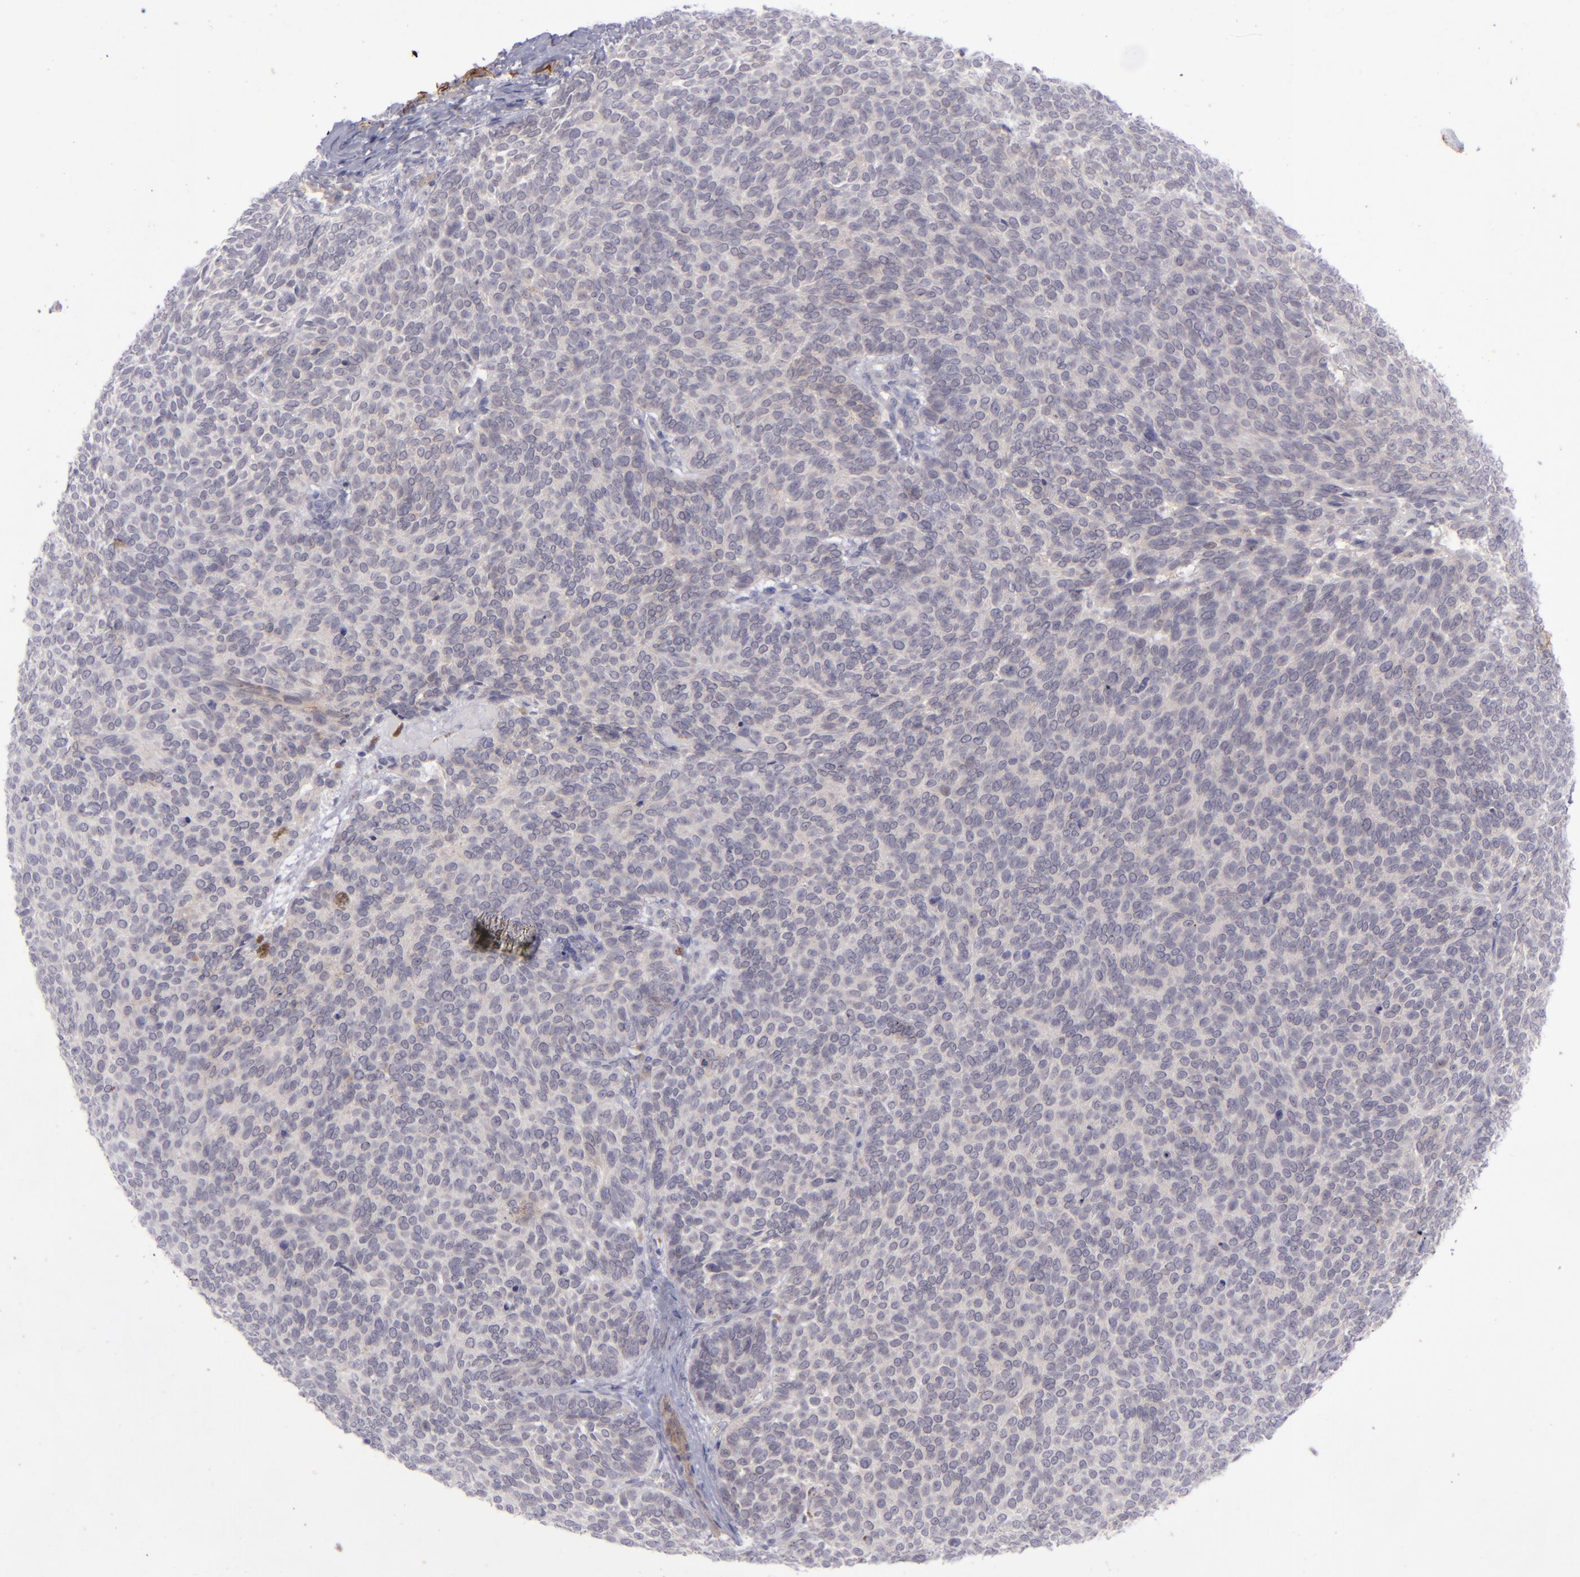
{"staining": {"intensity": "negative", "quantity": "none", "location": "none"}, "tissue": "skin cancer", "cell_type": "Tumor cells", "image_type": "cancer", "snomed": [{"axis": "morphology", "description": "Basal cell carcinoma"}, {"axis": "topography", "description": "Skin"}], "caption": "A high-resolution photomicrograph shows immunohistochemistry staining of skin cancer, which shows no significant staining in tumor cells. (Stains: DAB immunohistochemistry (IHC) with hematoxylin counter stain, Microscopy: brightfield microscopy at high magnification).", "gene": "EVPL", "patient": {"sex": "male", "age": 63}}